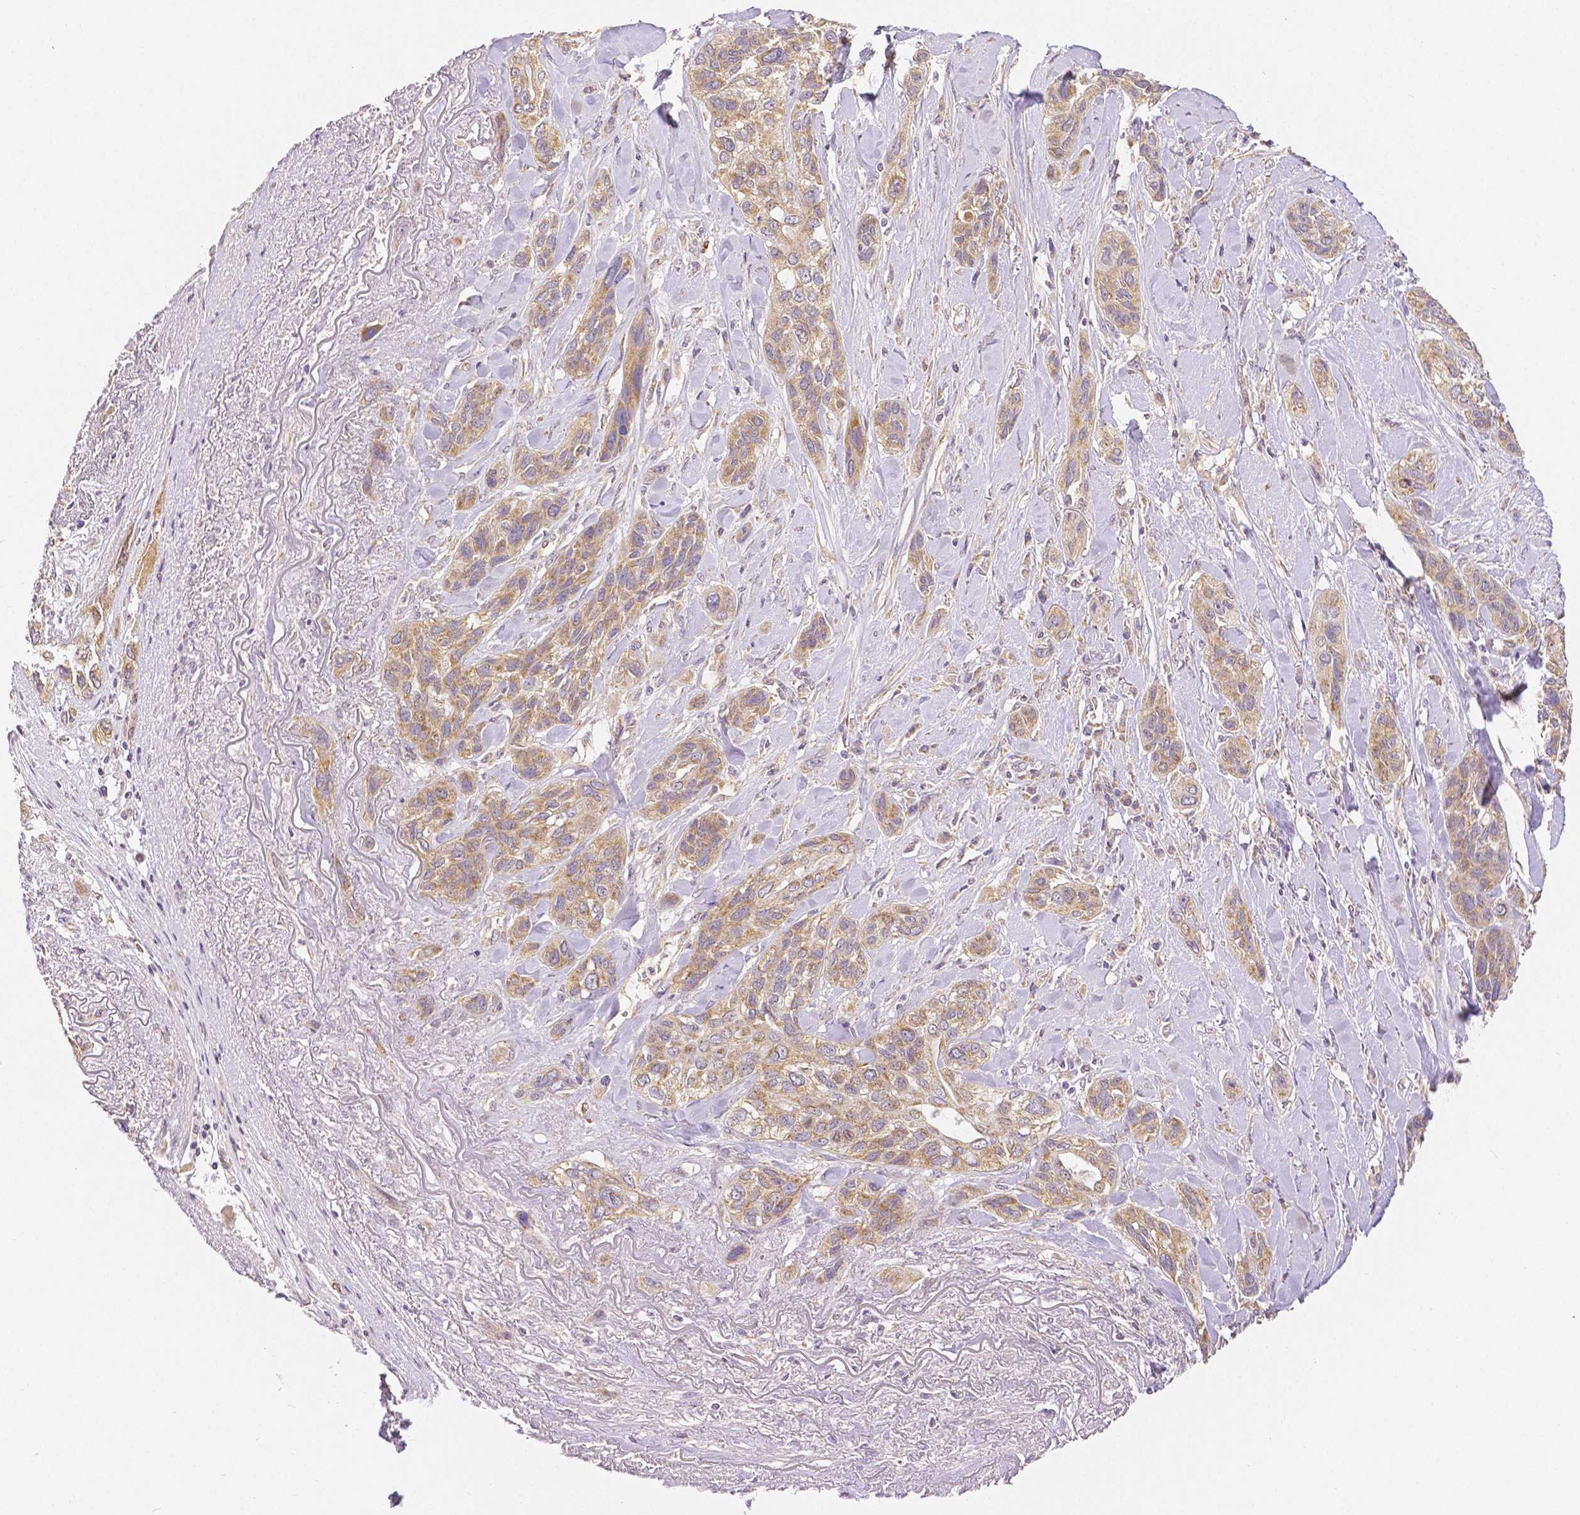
{"staining": {"intensity": "moderate", "quantity": "<25%", "location": "cytoplasmic/membranous"}, "tissue": "lung cancer", "cell_type": "Tumor cells", "image_type": "cancer", "snomed": [{"axis": "morphology", "description": "Squamous cell carcinoma, NOS"}, {"axis": "topography", "description": "Lung"}], "caption": "Tumor cells demonstrate low levels of moderate cytoplasmic/membranous staining in about <25% of cells in human lung cancer (squamous cell carcinoma).", "gene": "RHOT1", "patient": {"sex": "female", "age": 70}}